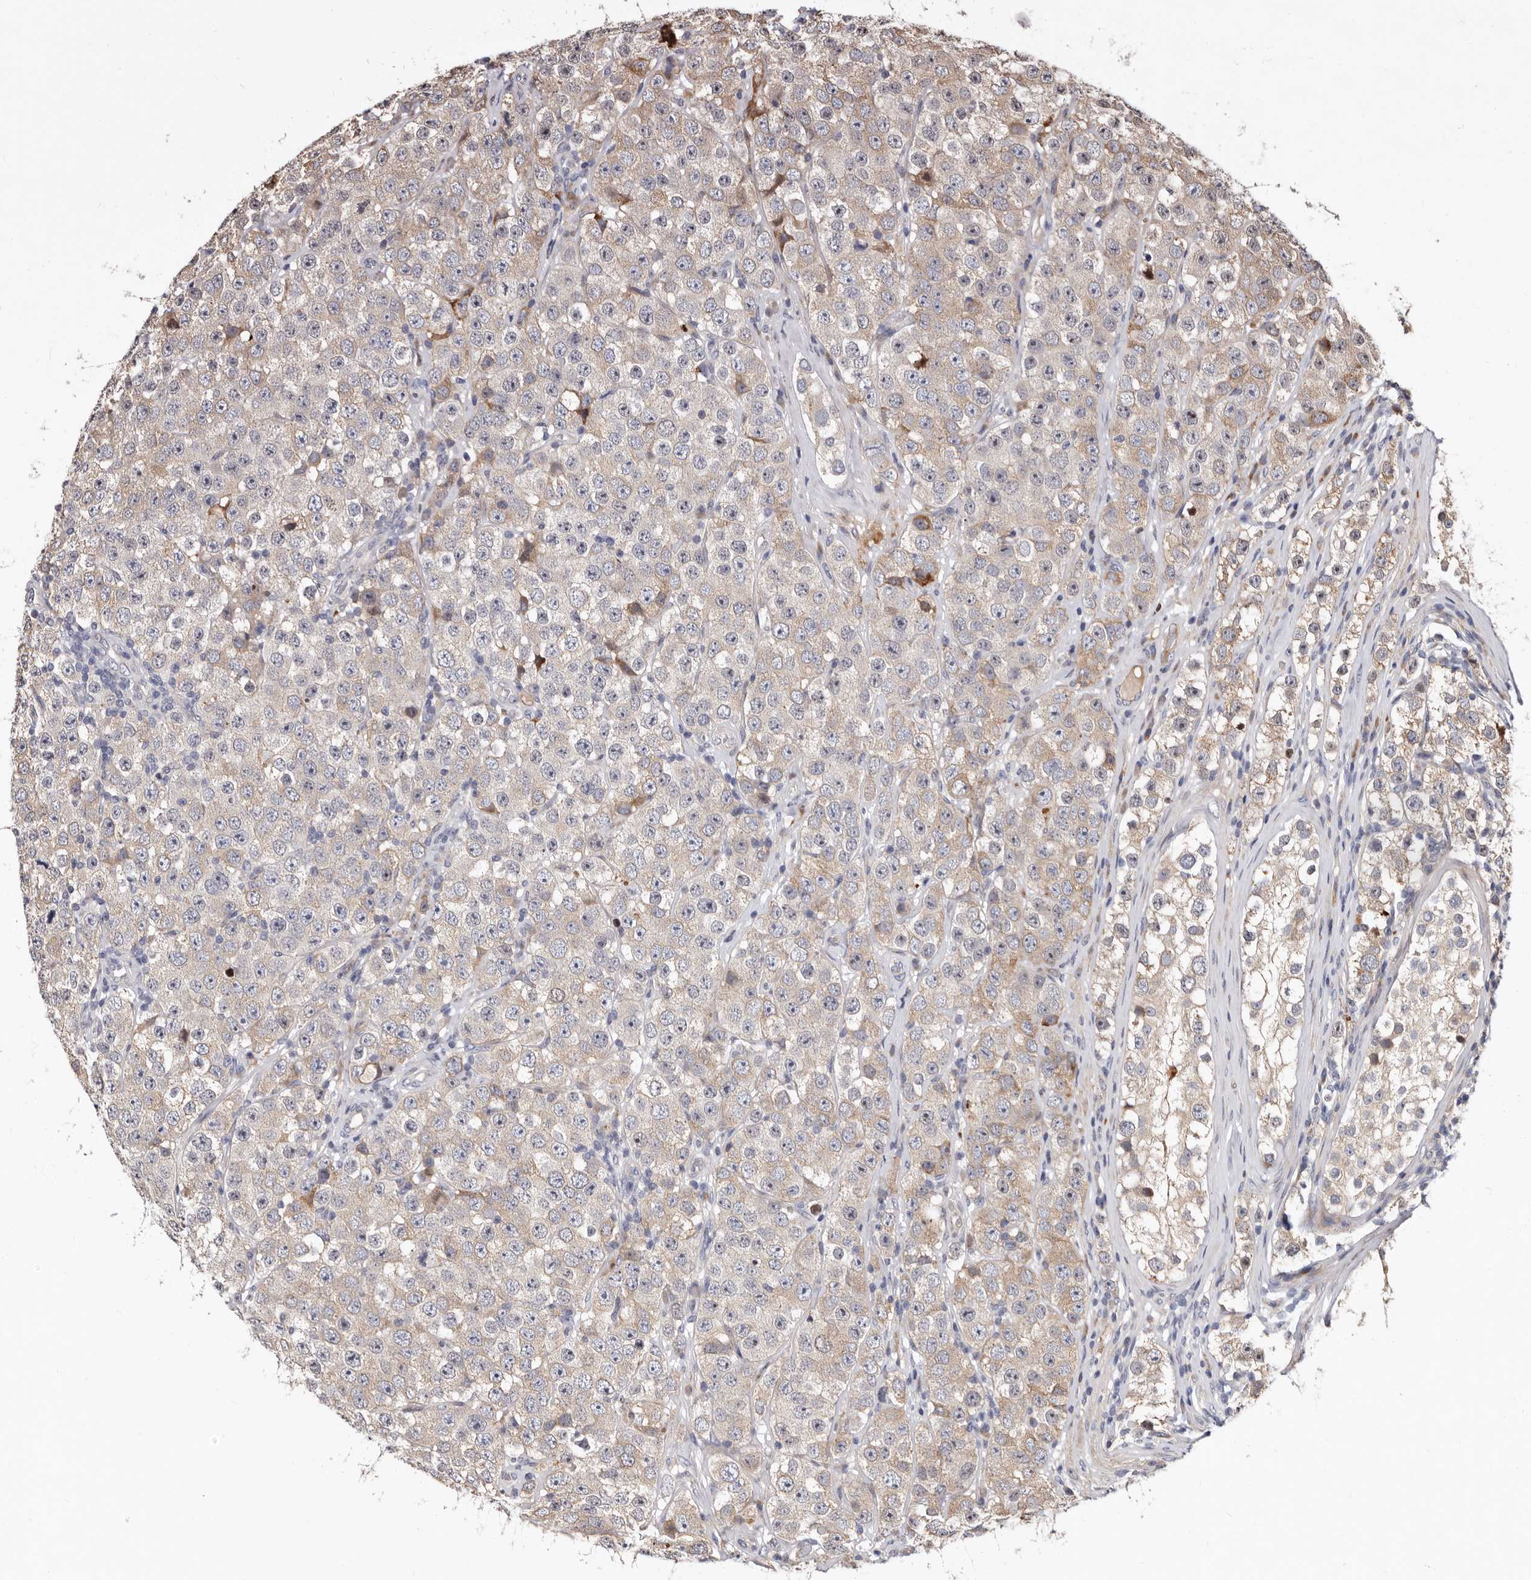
{"staining": {"intensity": "weak", "quantity": "<25%", "location": "cytoplasmic/membranous"}, "tissue": "testis cancer", "cell_type": "Tumor cells", "image_type": "cancer", "snomed": [{"axis": "morphology", "description": "Seminoma, NOS"}, {"axis": "morphology", "description": "Carcinoma, Embryonal, NOS"}, {"axis": "topography", "description": "Testis"}], "caption": "IHC of human testis cancer (embryonal carcinoma) reveals no expression in tumor cells.", "gene": "WEE2", "patient": {"sex": "male", "age": 28}}